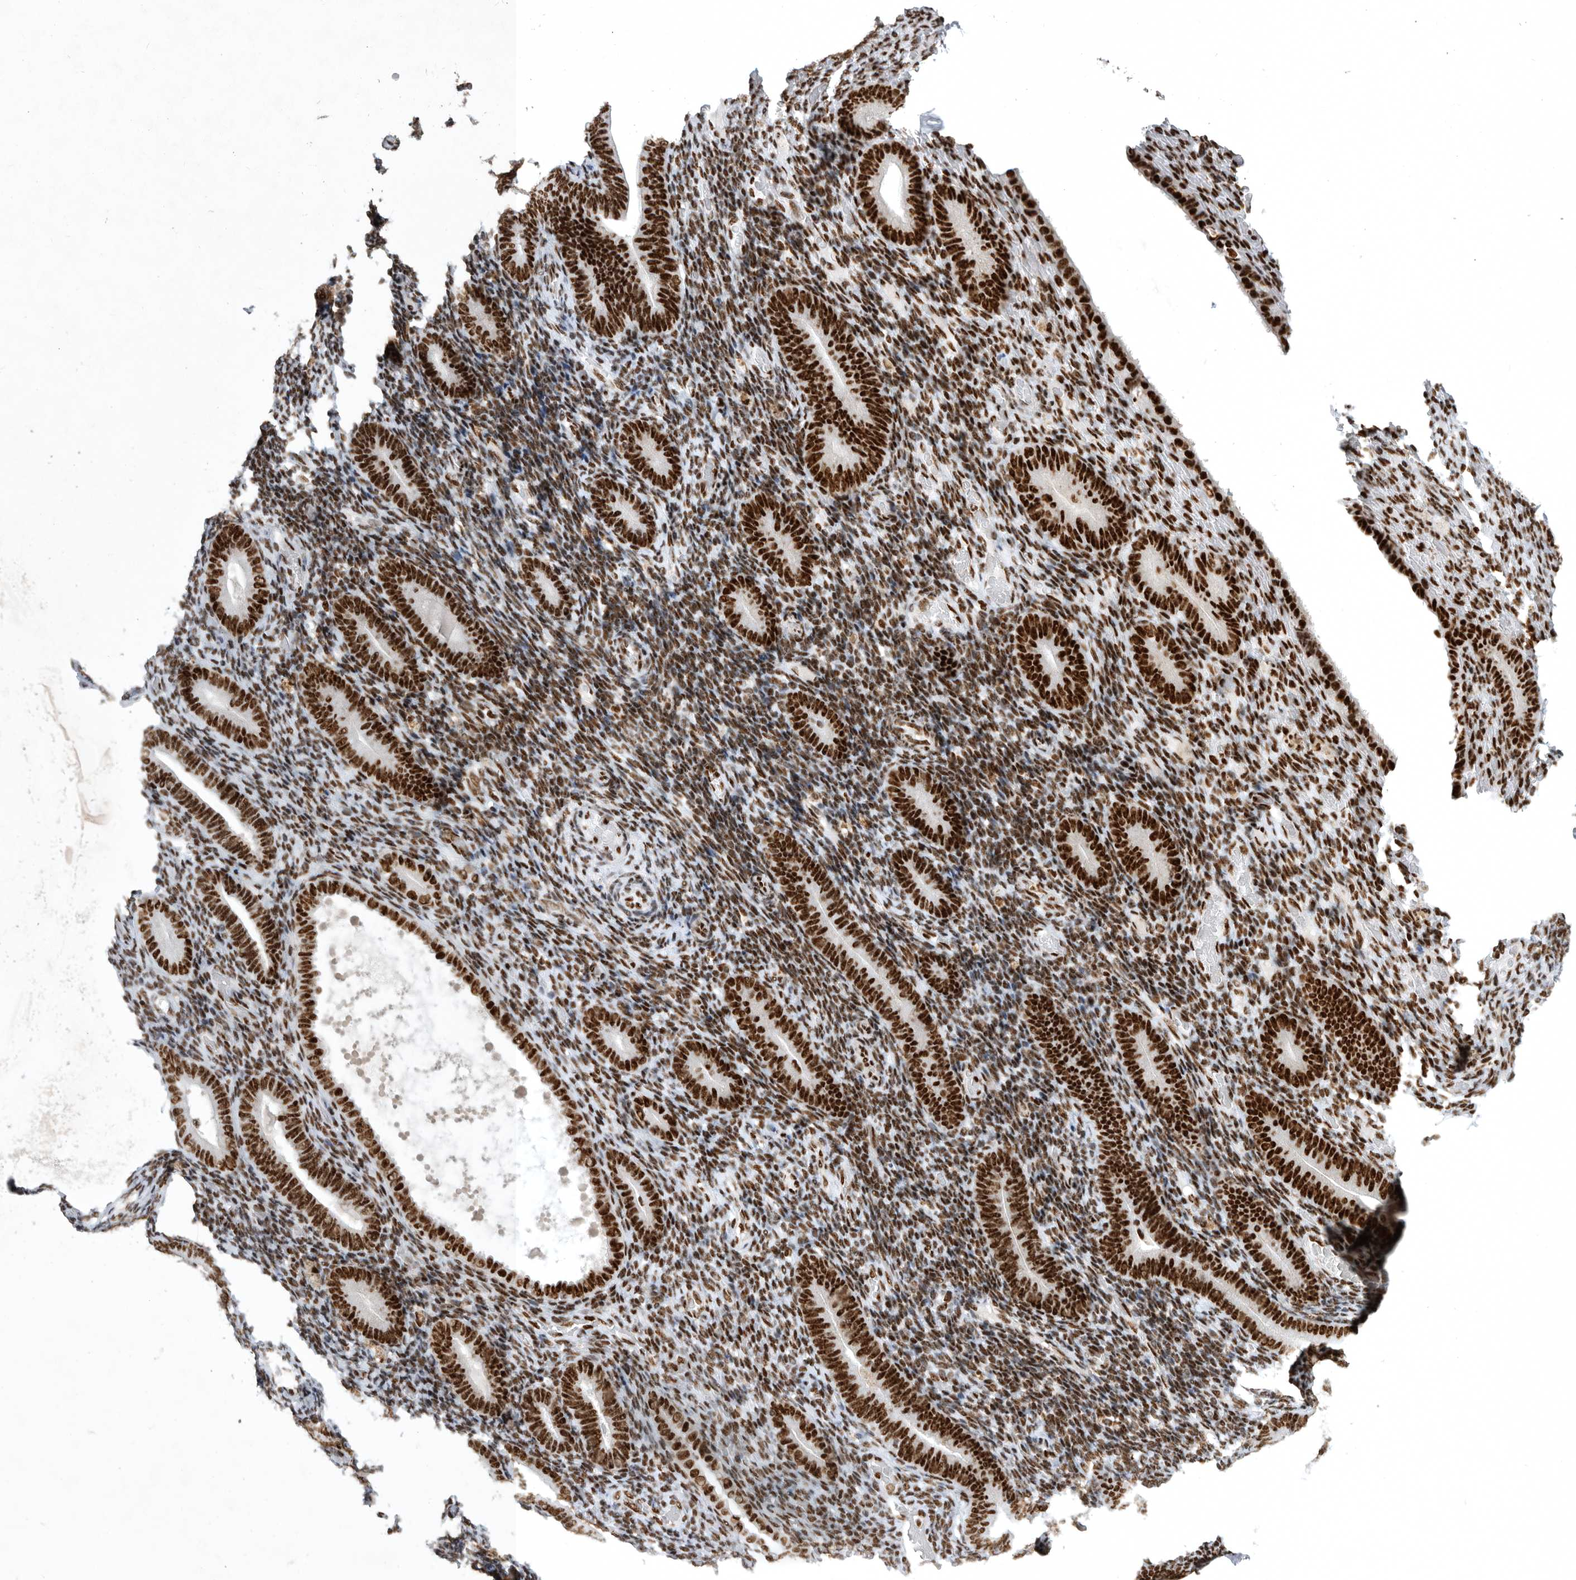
{"staining": {"intensity": "moderate", "quantity": ">75%", "location": "nuclear"}, "tissue": "endometrium", "cell_type": "Cells in endometrial stroma", "image_type": "normal", "snomed": [{"axis": "morphology", "description": "Normal tissue, NOS"}, {"axis": "topography", "description": "Endometrium"}], "caption": "Protein staining of unremarkable endometrium demonstrates moderate nuclear positivity in approximately >75% of cells in endometrial stroma. Immunohistochemistry (ihc) stains the protein in brown and the nuclei are stained blue.", "gene": "BCLAF1", "patient": {"sex": "female", "age": 51}}